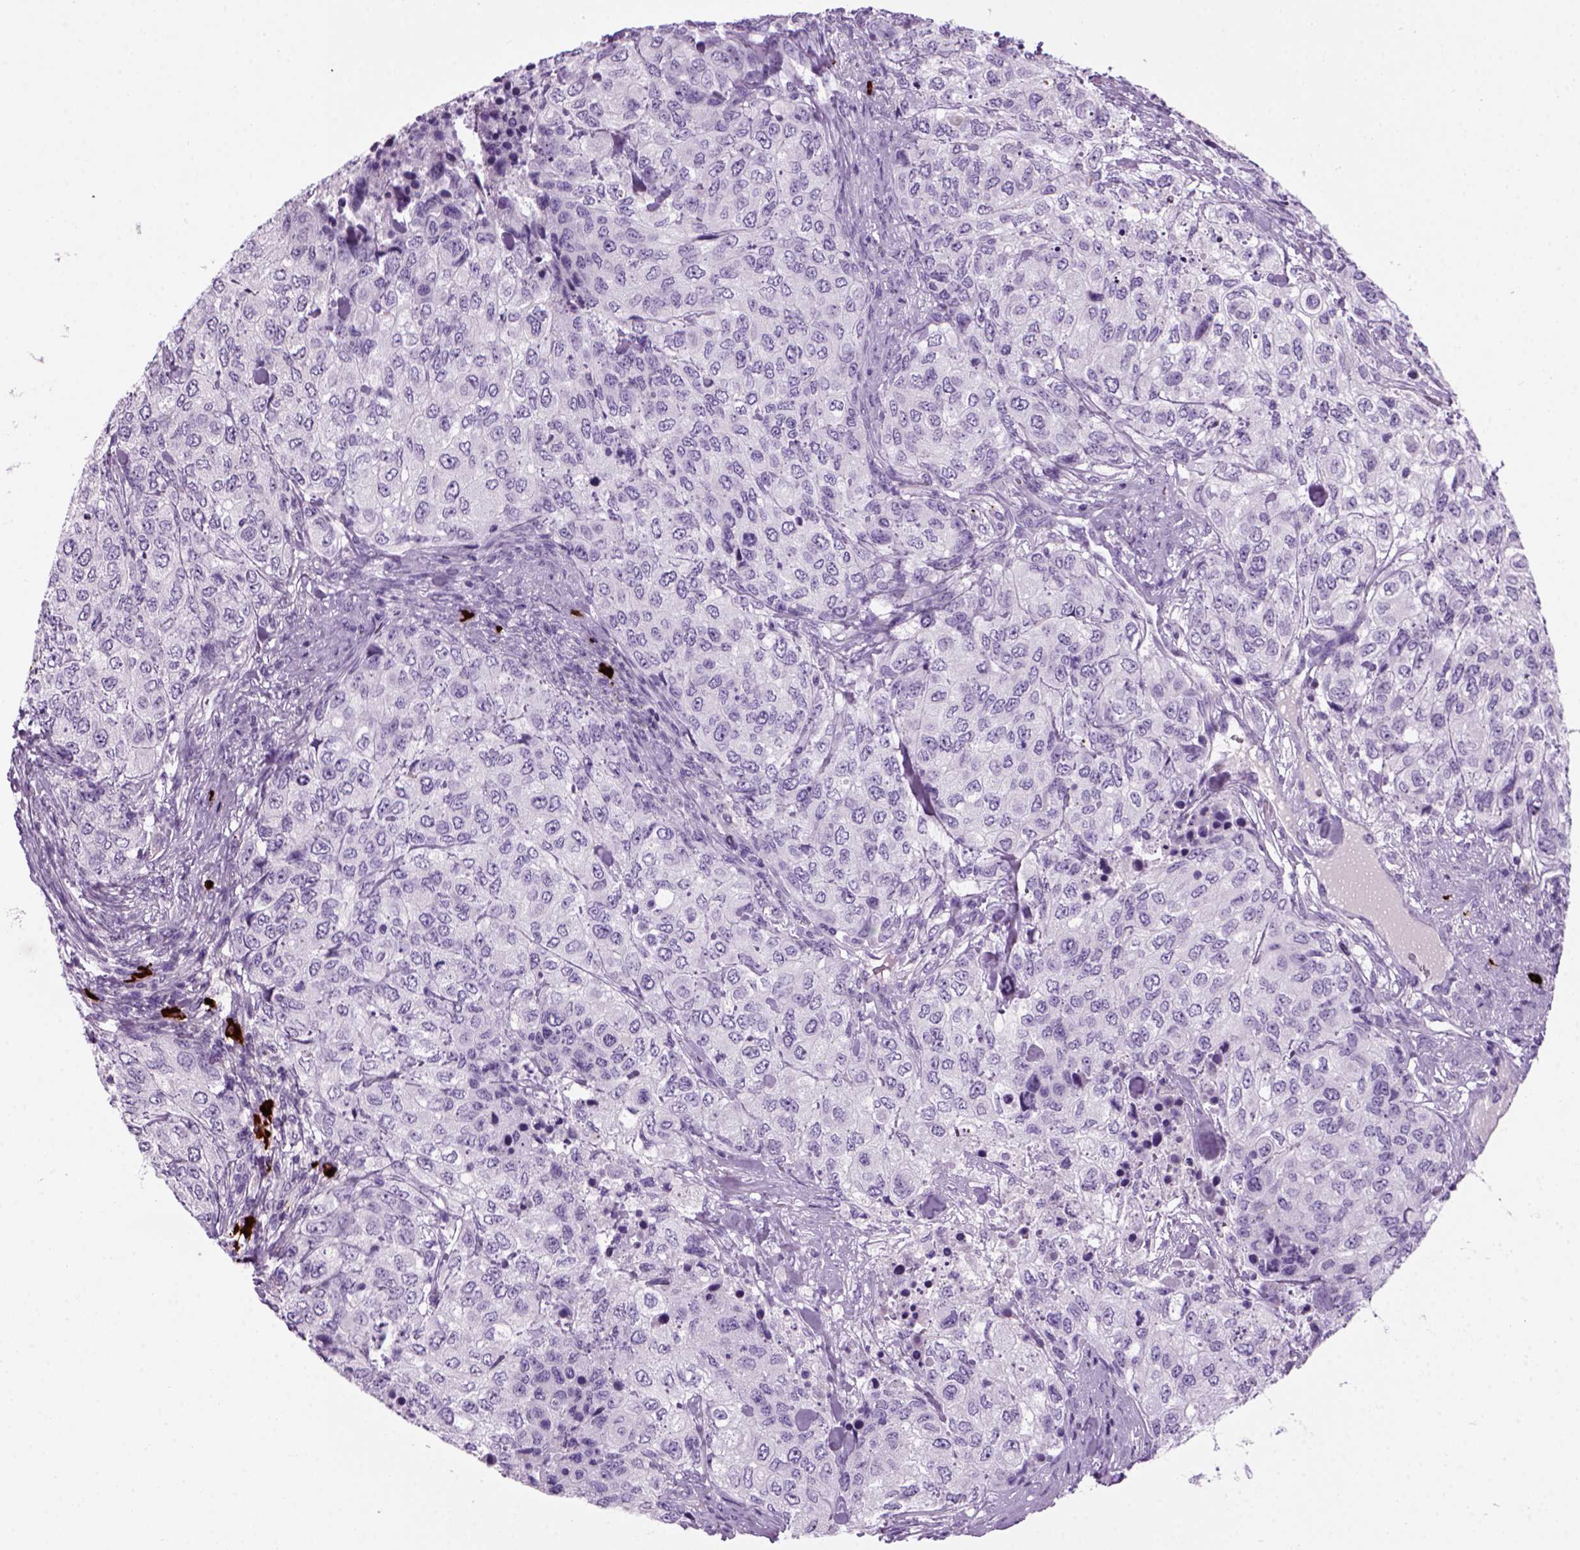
{"staining": {"intensity": "negative", "quantity": "none", "location": "none"}, "tissue": "urothelial cancer", "cell_type": "Tumor cells", "image_type": "cancer", "snomed": [{"axis": "morphology", "description": "Urothelial carcinoma, High grade"}, {"axis": "topography", "description": "Urinary bladder"}], "caption": "DAB immunohistochemical staining of urothelial cancer reveals no significant expression in tumor cells.", "gene": "MZB1", "patient": {"sex": "female", "age": 78}}